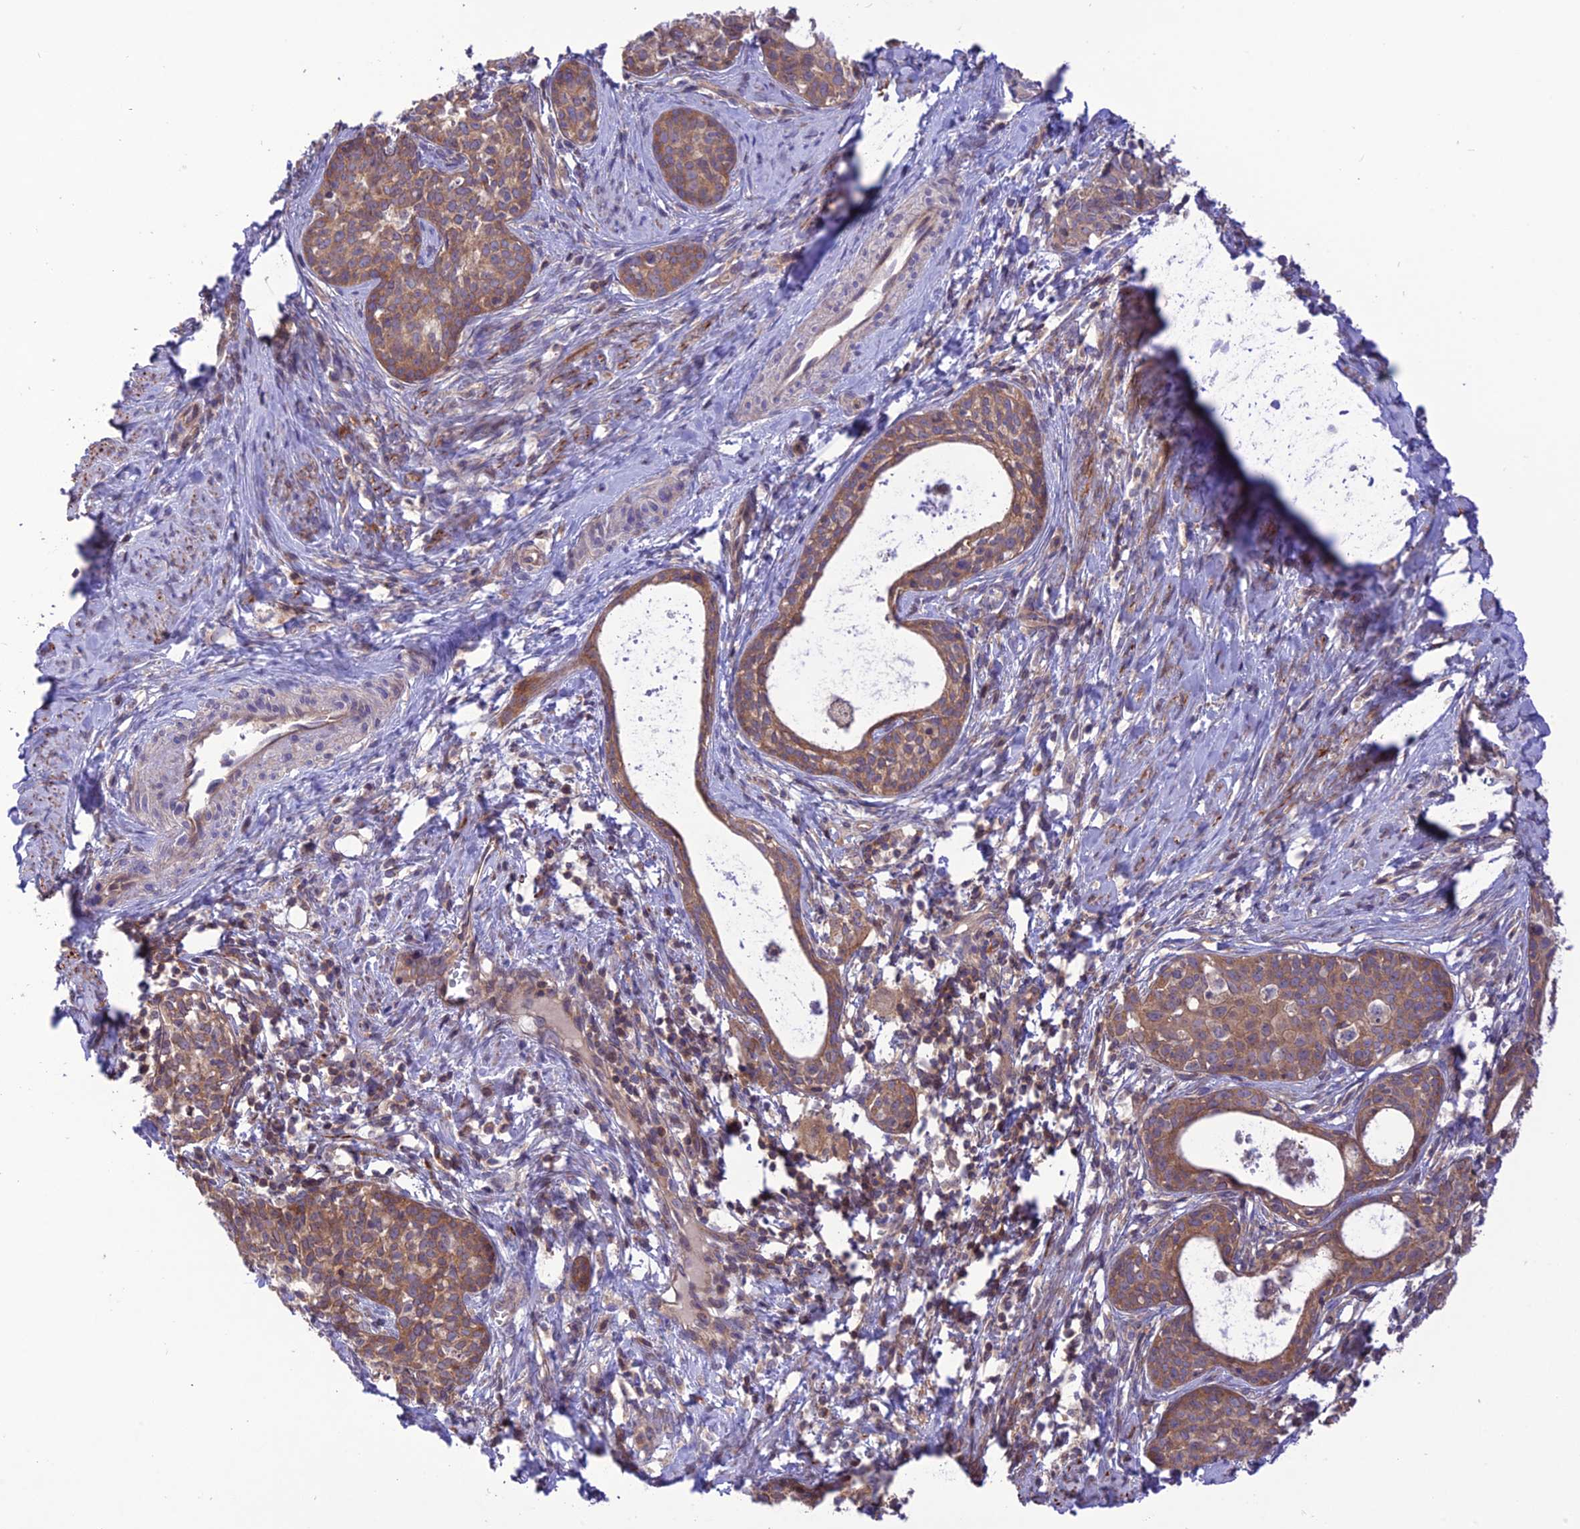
{"staining": {"intensity": "moderate", "quantity": ">75%", "location": "cytoplasmic/membranous"}, "tissue": "cervical cancer", "cell_type": "Tumor cells", "image_type": "cancer", "snomed": [{"axis": "morphology", "description": "Squamous cell carcinoma, NOS"}, {"axis": "topography", "description": "Cervix"}], "caption": "IHC staining of cervical cancer (squamous cell carcinoma), which displays medium levels of moderate cytoplasmic/membranous staining in about >75% of tumor cells indicating moderate cytoplasmic/membranous protein staining. The staining was performed using DAB (3,3'-diaminobenzidine) (brown) for protein detection and nuclei were counterstained in hematoxylin (blue).", "gene": "FCHSD1", "patient": {"sex": "female", "age": 52}}